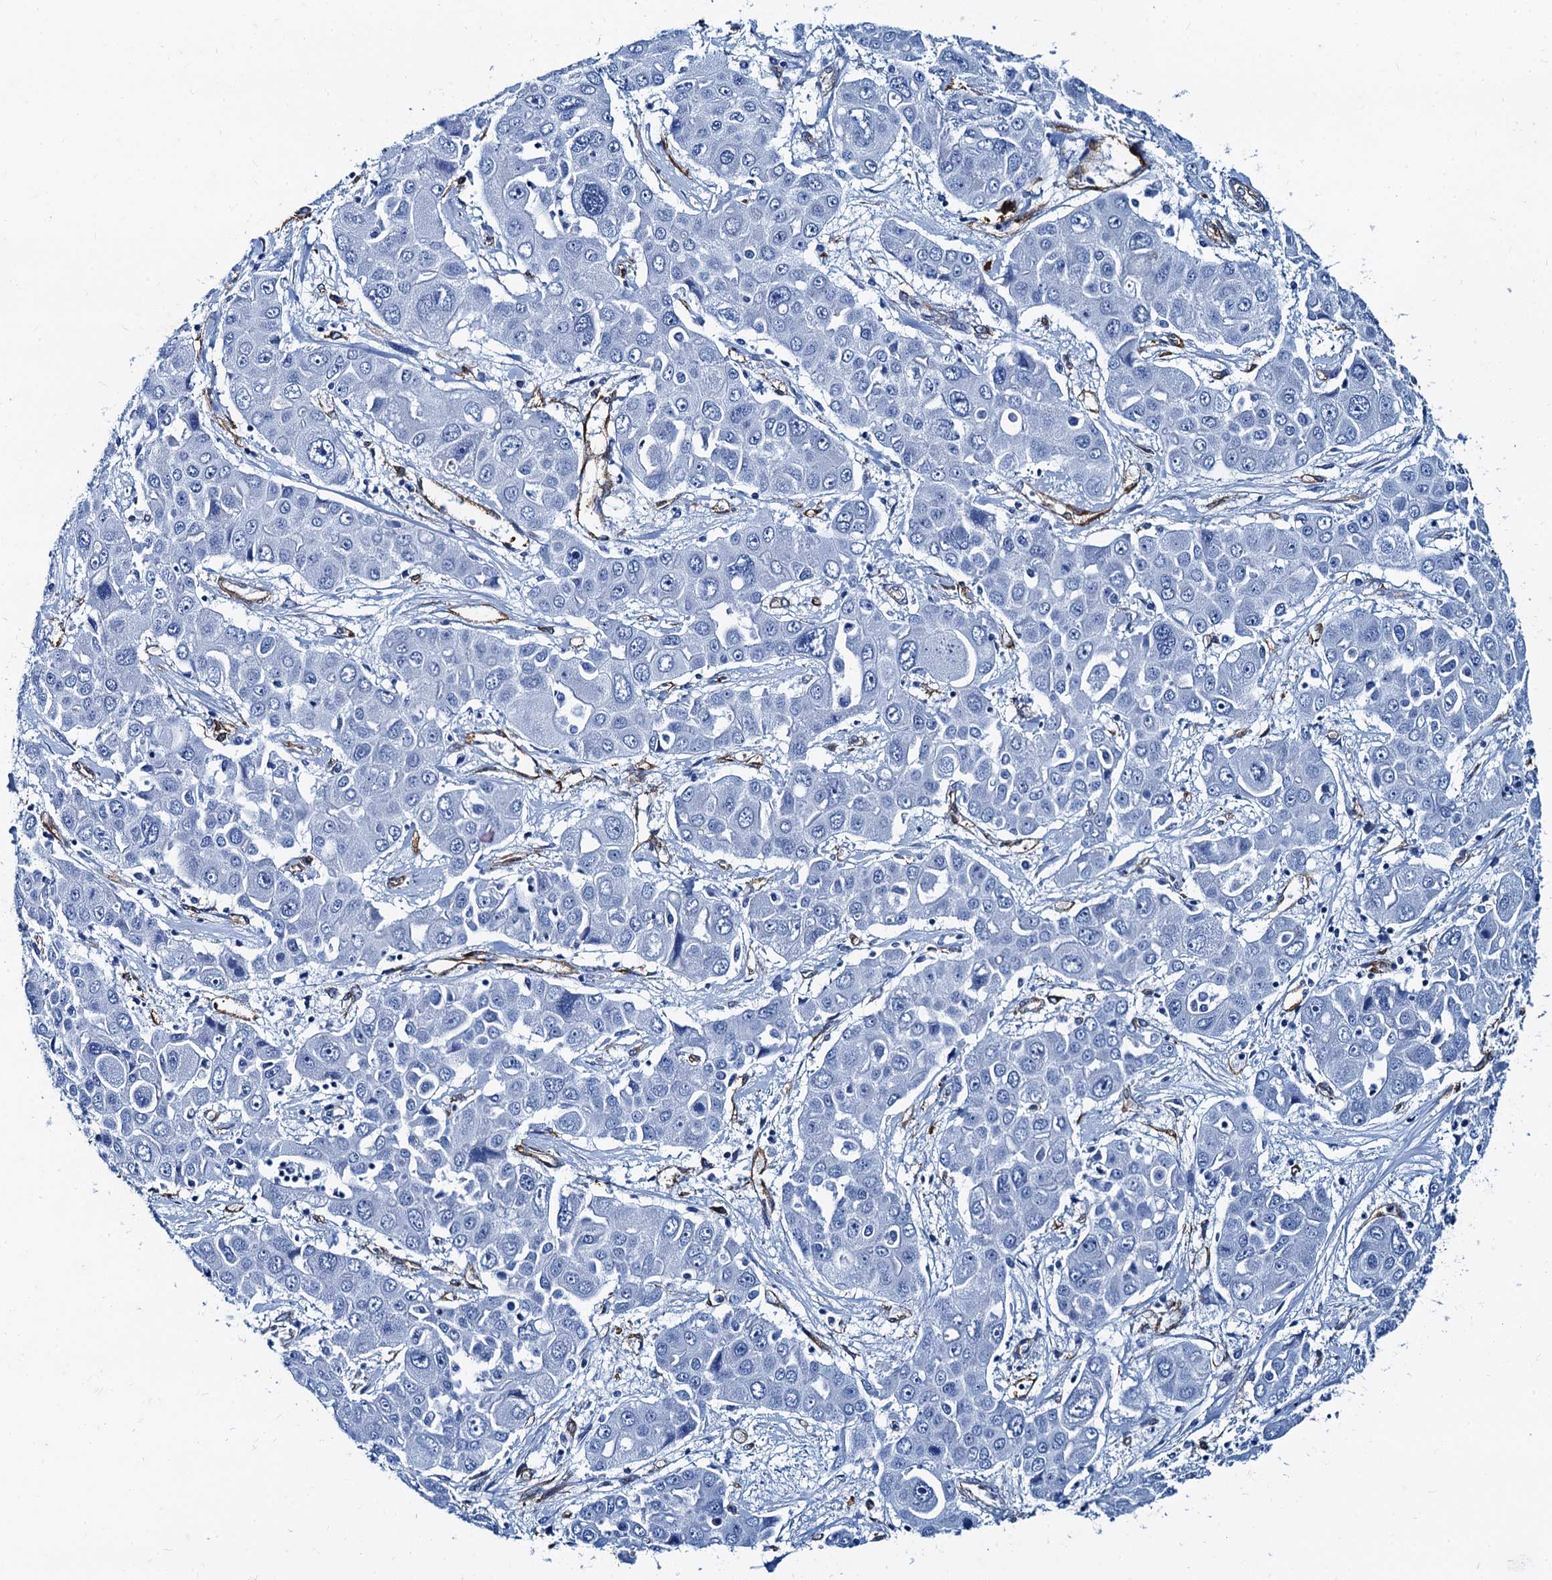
{"staining": {"intensity": "negative", "quantity": "none", "location": "none"}, "tissue": "liver cancer", "cell_type": "Tumor cells", "image_type": "cancer", "snomed": [{"axis": "morphology", "description": "Cholangiocarcinoma"}, {"axis": "topography", "description": "Liver"}], "caption": "Protein analysis of liver cancer (cholangiocarcinoma) reveals no significant staining in tumor cells.", "gene": "CAVIN2", "patient": {"sex": "male", "age": 67}}